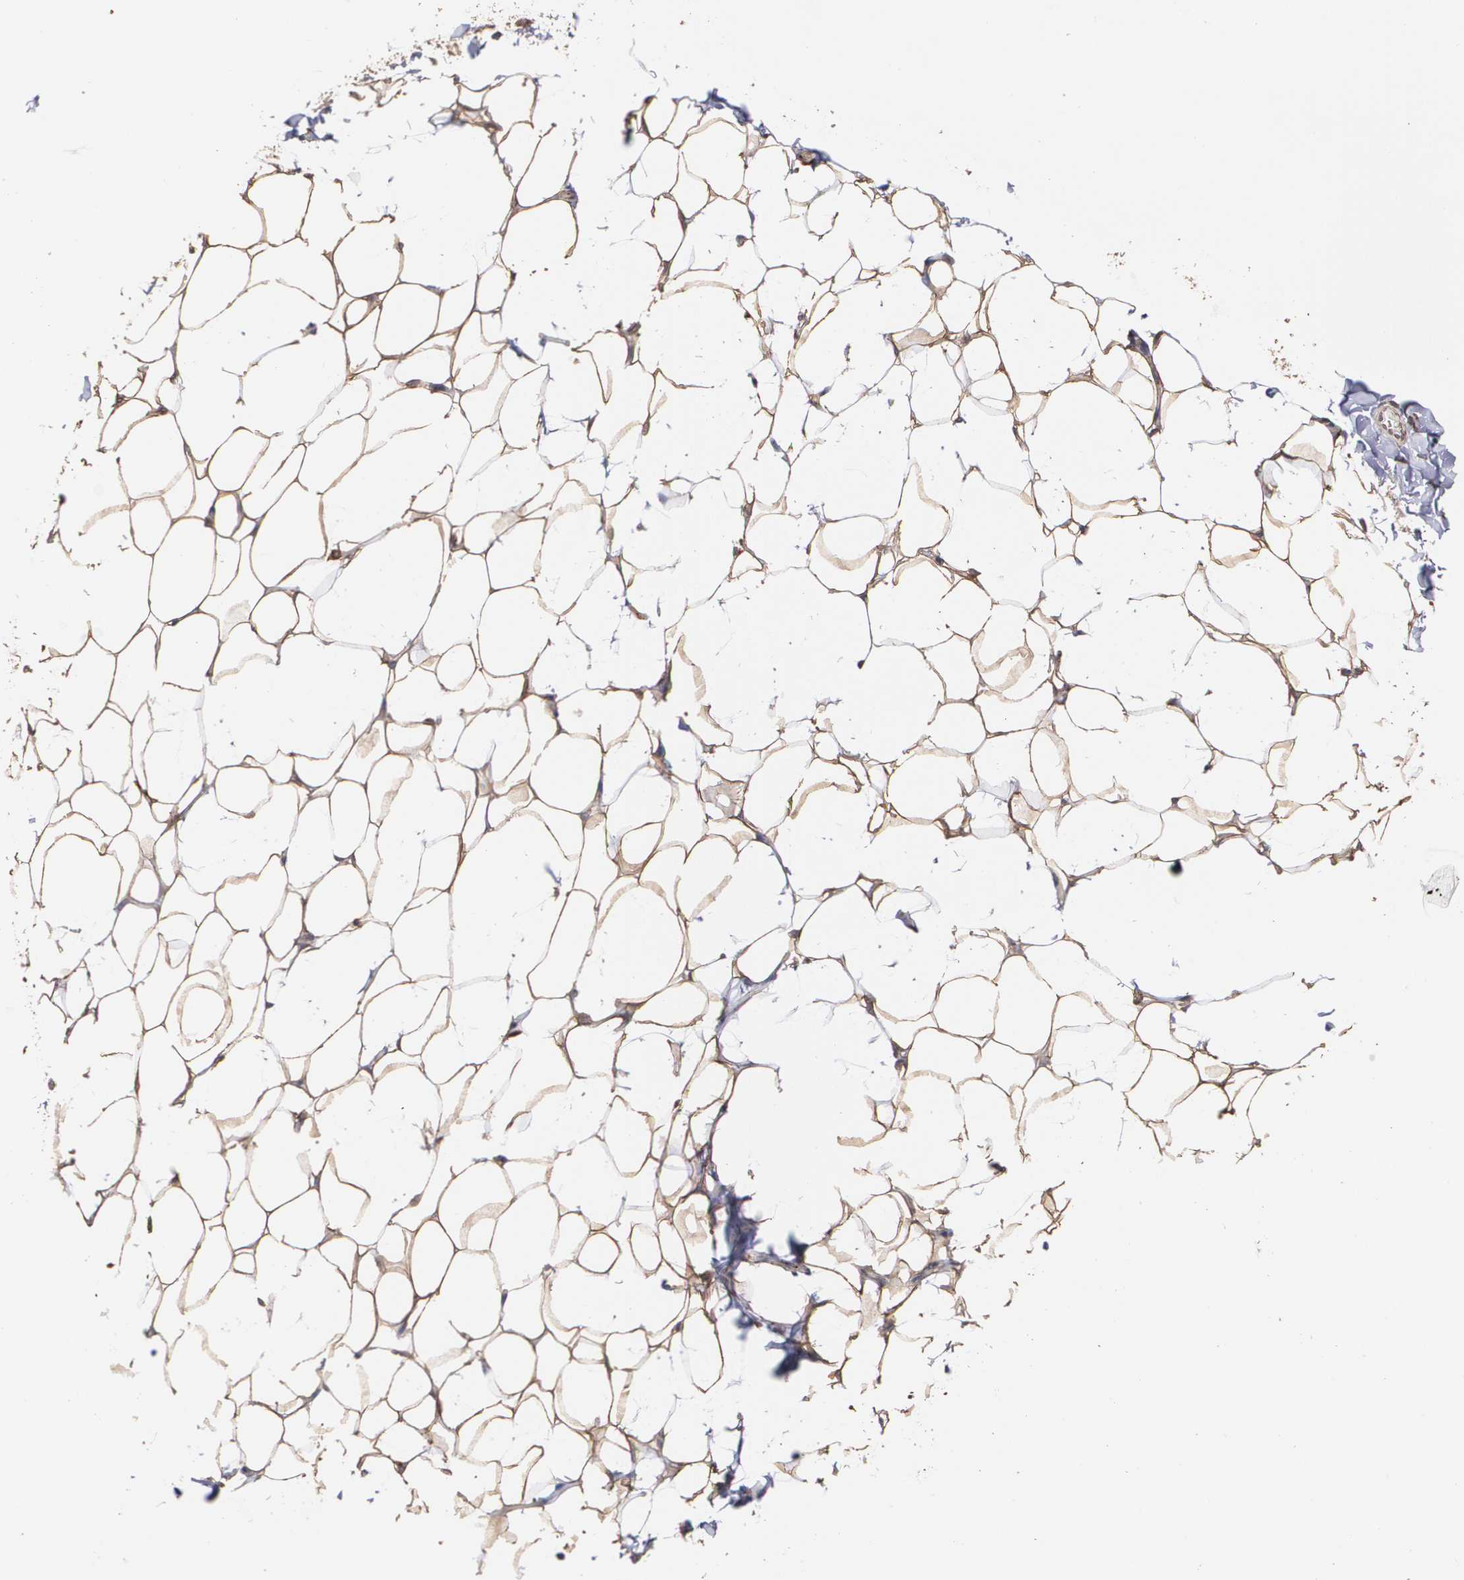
{"staining": {"intensity": "moderate", "quantity": ">75%", "location": "cytoplasmic/membranous"}, "tissue": "adipose tissue", "cell_type": "Adipocytes", "image_type": "normal", "snomed": [{"axis": "morphology", "description": "Normal tissue, NOS"}, {"axis": "topography", "description": "Soft tissue"}], "caption": "Immunohistochemical staining of unremarkable adipose tissue reveals >75% levels of moderate cytoplasmic/membranous protein expression in about >75% of adipocytes. The protein is stained brown, and the nuclei are stained in blue (DAB IHC with brightfield microscopy, high magnification).", "gene": "TRIP11", "patient": {"sex": "male", "age": 26}}